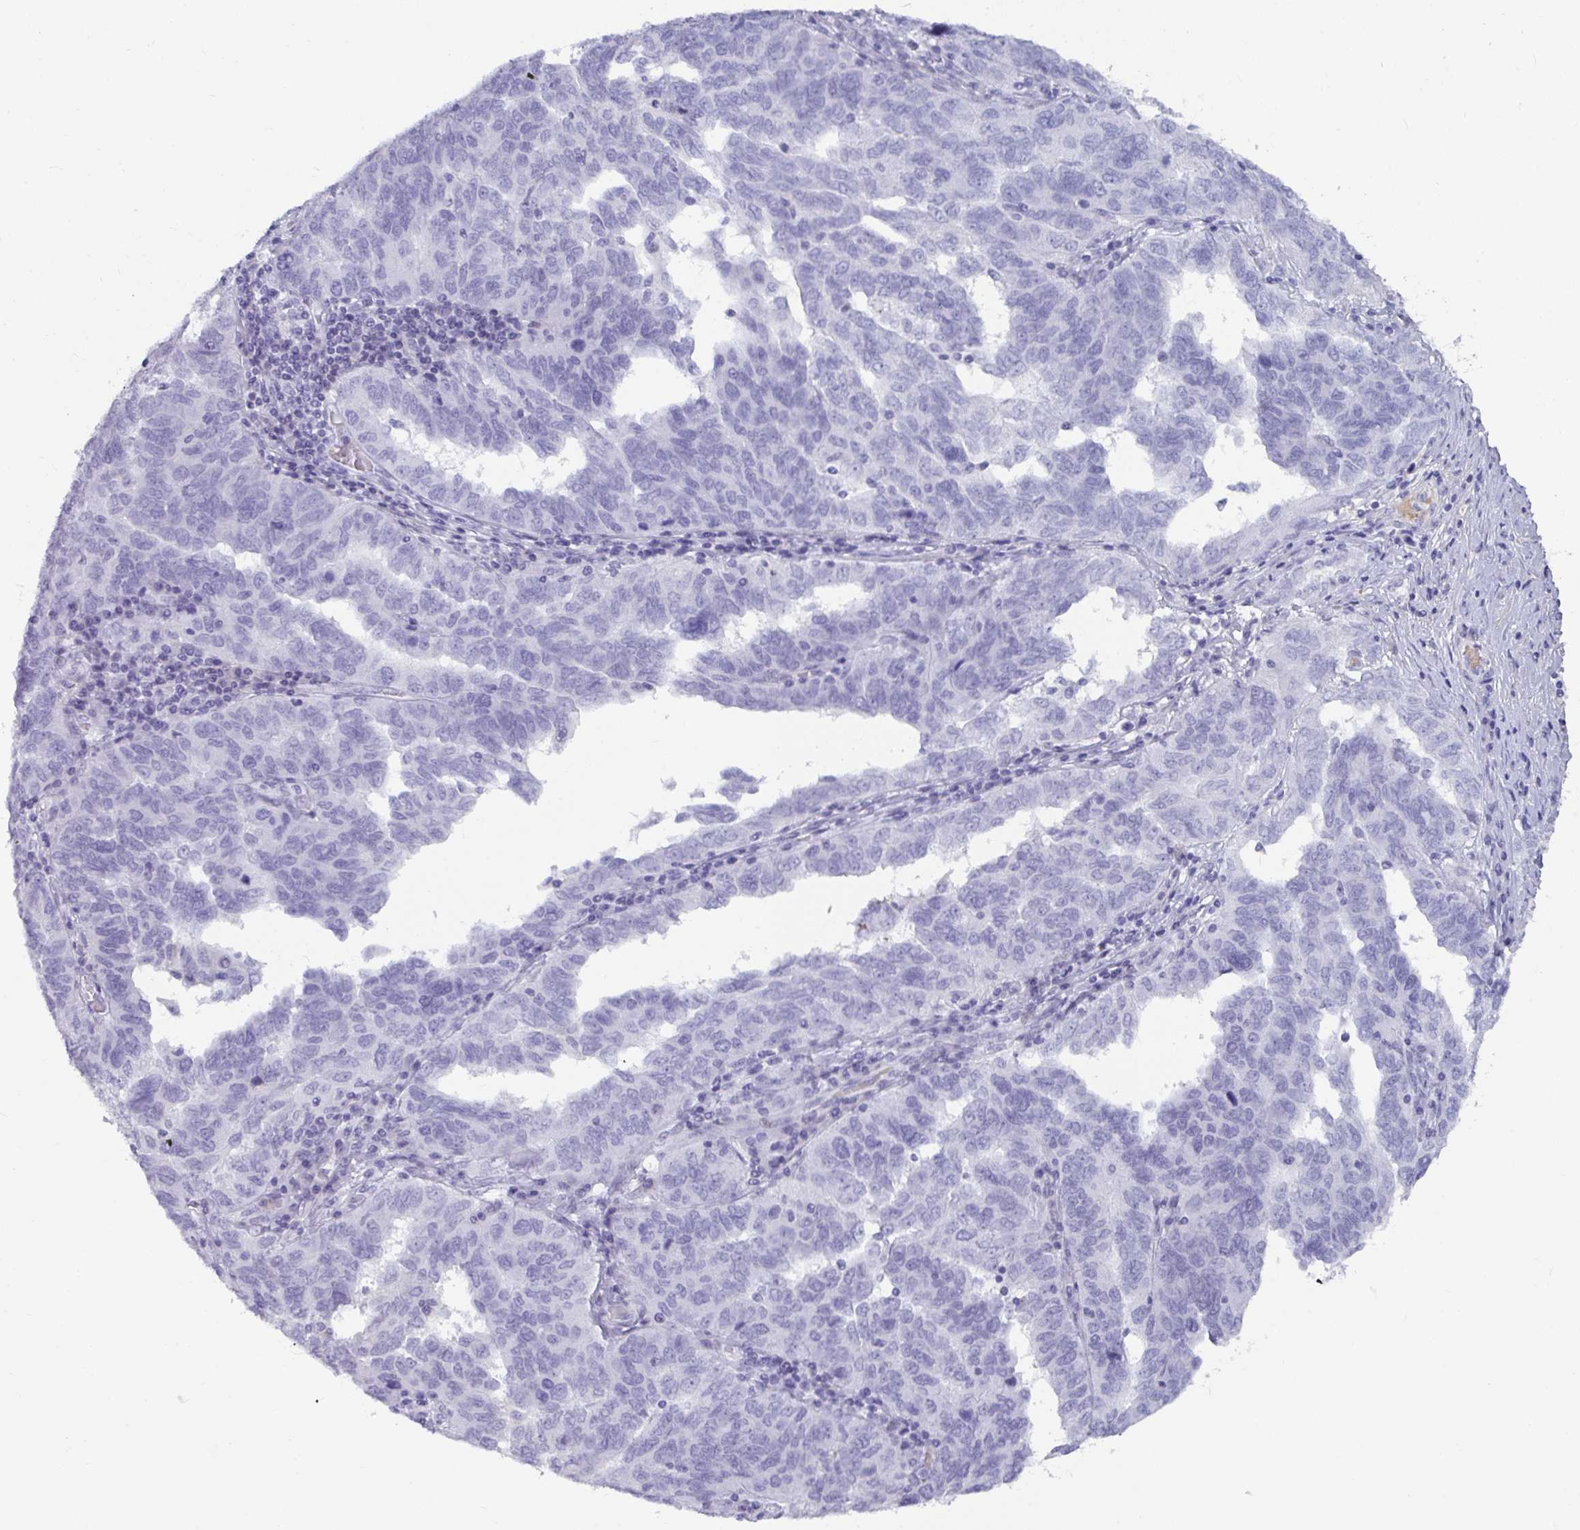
{"staining": {"intensity": "negative", "quantity": "none", "location": "none"}, "tissue": "ovarian cancer", "cell_type": "Tumor cells", "image_type": "cancer", "snomed": [{"axis": "morphology", "description": "Cystadenocarcinoma, serous, NOS"}, {"axis": "topography", "description": "Ovary"}], "caption": "High power microscopy micrograph of an IHC histopathology image of serous cystadenocarcinoma (ovarian), revealing no significant staining in tumor cells.", "gene": "NPY", "patient": {"sex": "female", "age": 64}}